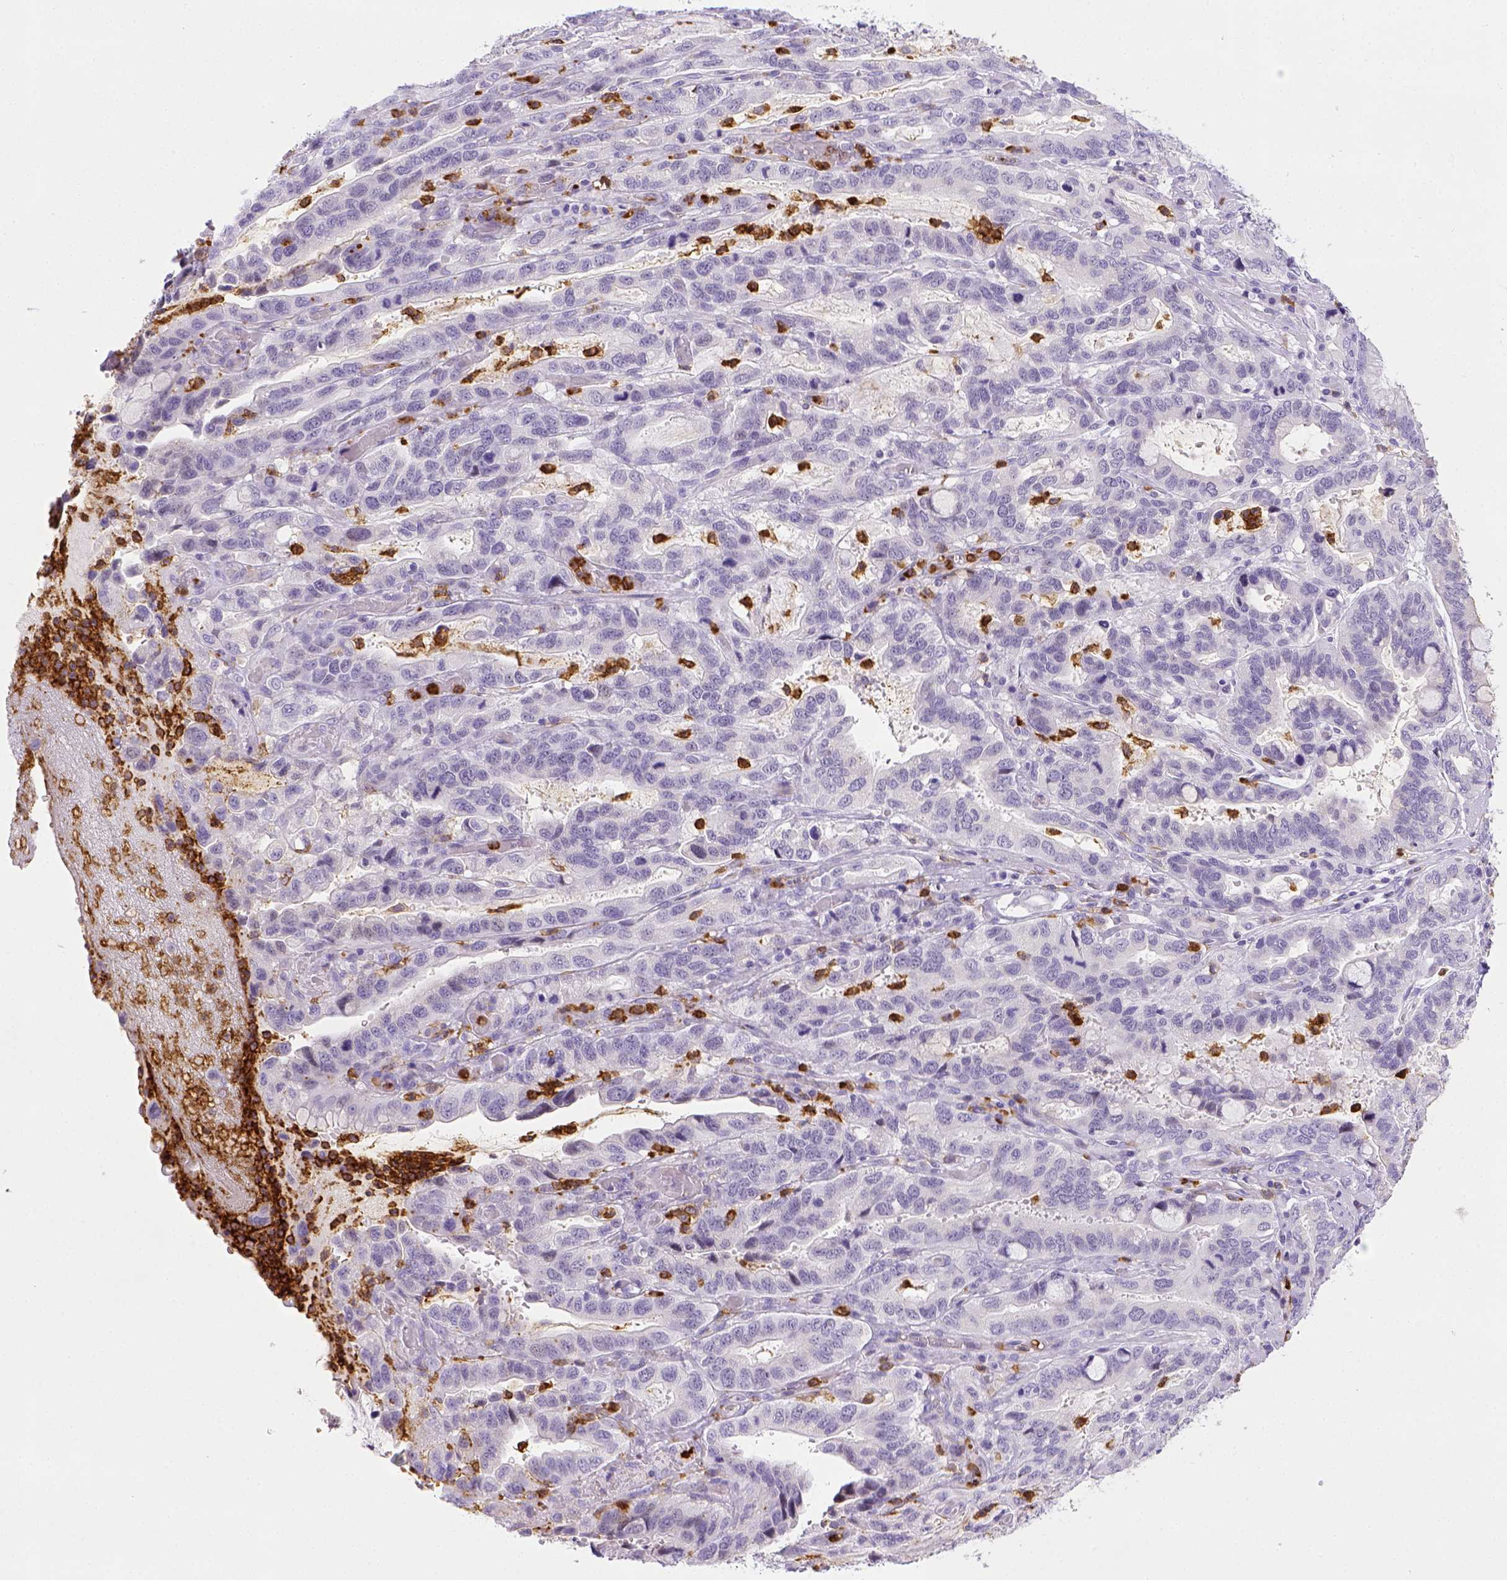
{"staining": {"intensity": "negative", "quantity": "none", "location": "none"}, "tissue": "stomach cancer", "cell_type": "Tumor cells", "image_type": "cancer", "snomed": [{"axis": "morphology", "description": "Adenocarcinoma, NOS"}, {"axis": "topography", "description": "Stomach, lower"}], "caption": "Human stomach adenocarcinoma stained for a protein using IHC shows no staining in tumor cells.", "gene": "ITGAM", "patient": {"sex": "female", "age": 76}}